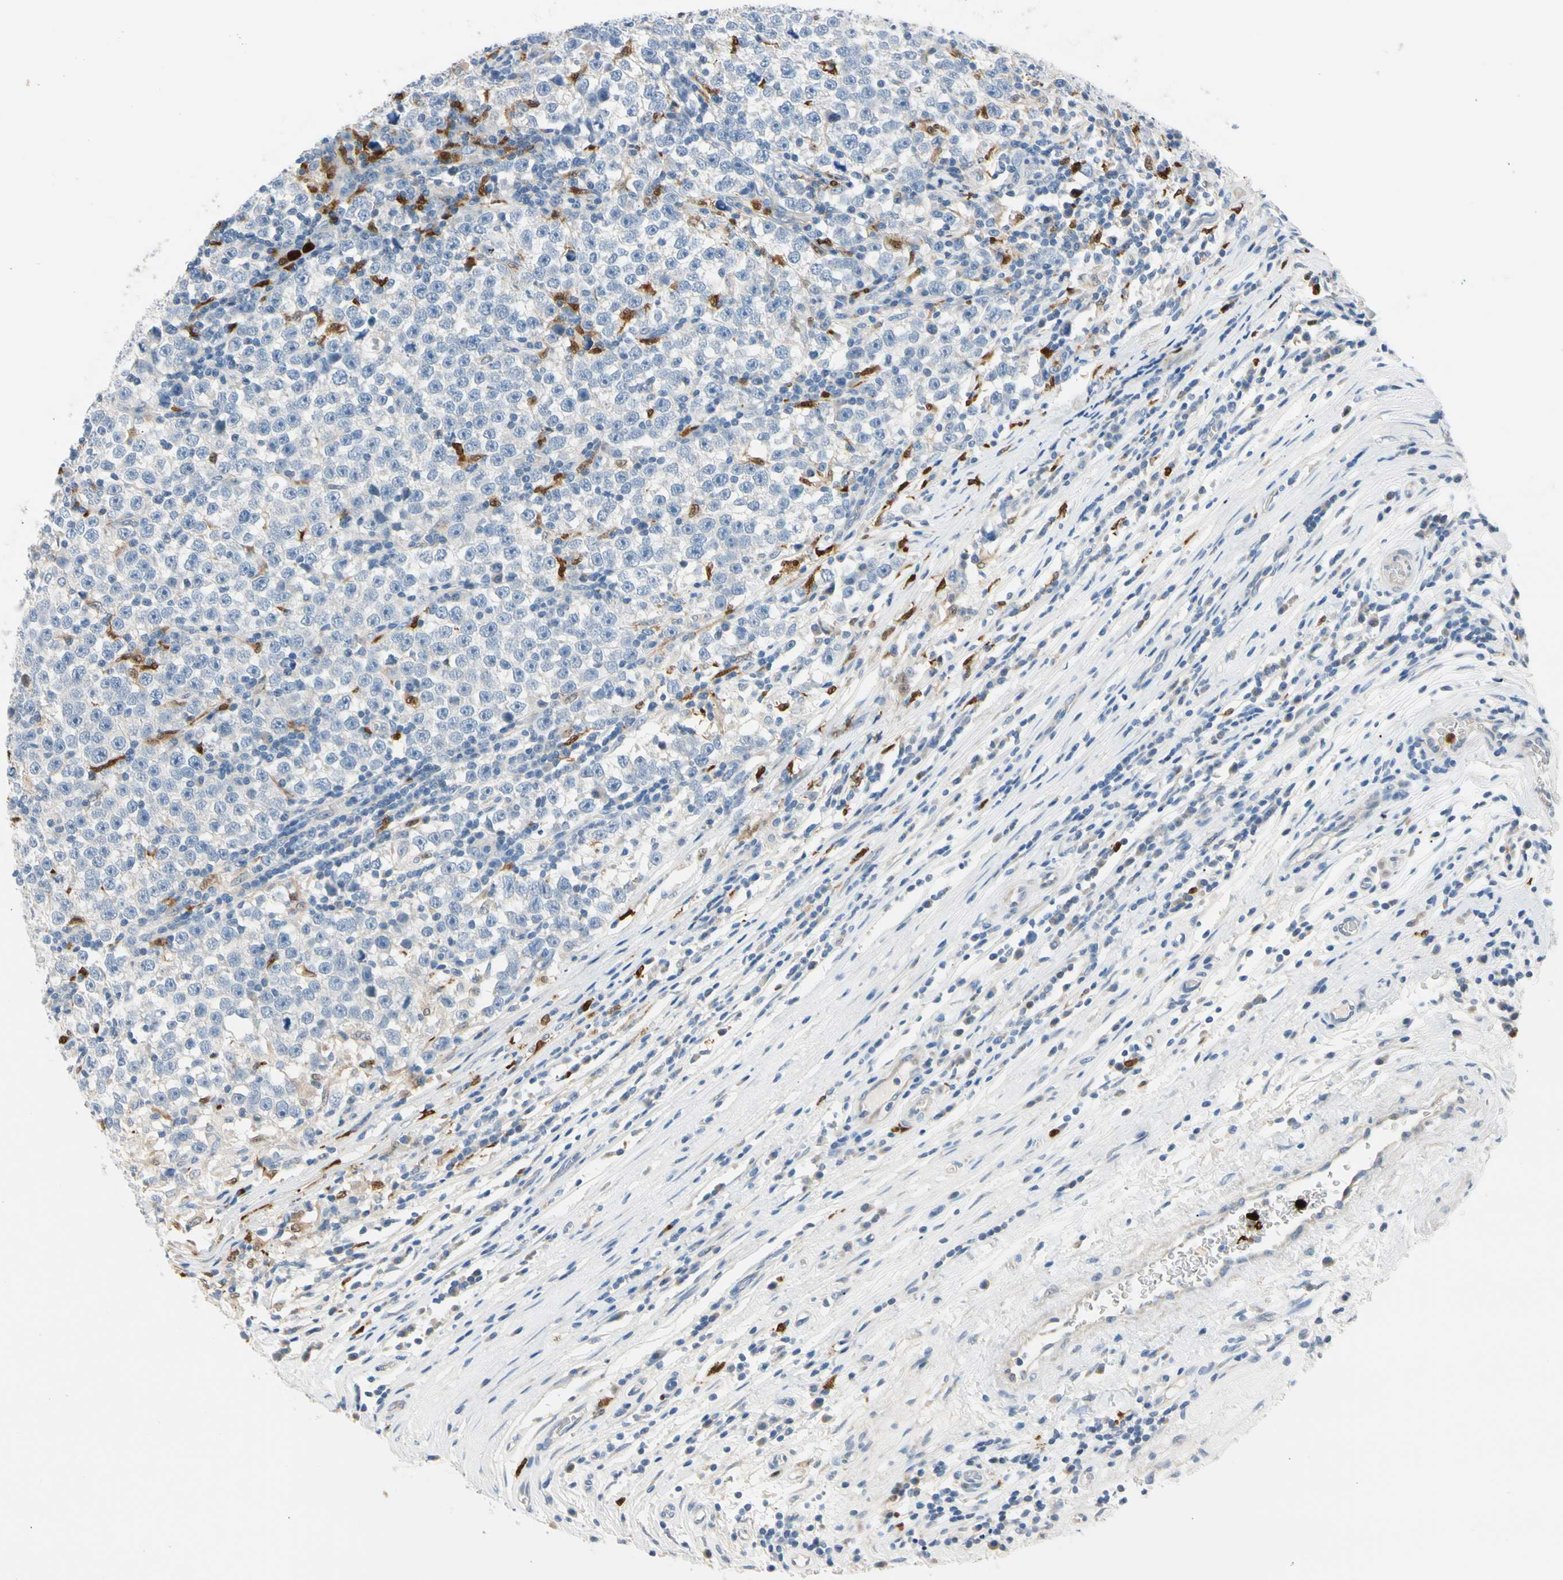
{"staining": {"intensity": "negative", "quantity": "none", "location": "none"}, "tissue": "testis cancer", "cell_type": "Tumor cells", "image_type": "cancer", "snomed": [{"axis": "morphology", "description": "Seminoma, NOS"}, {"axis": "topography", "description": "Testis"}], "caption": "A micrograph of testis seminoma stained for a protein exhibits no brown staining in tumor cells.", "gene": "TRAF5", "patient": {"sex": "male", "age": 43}}